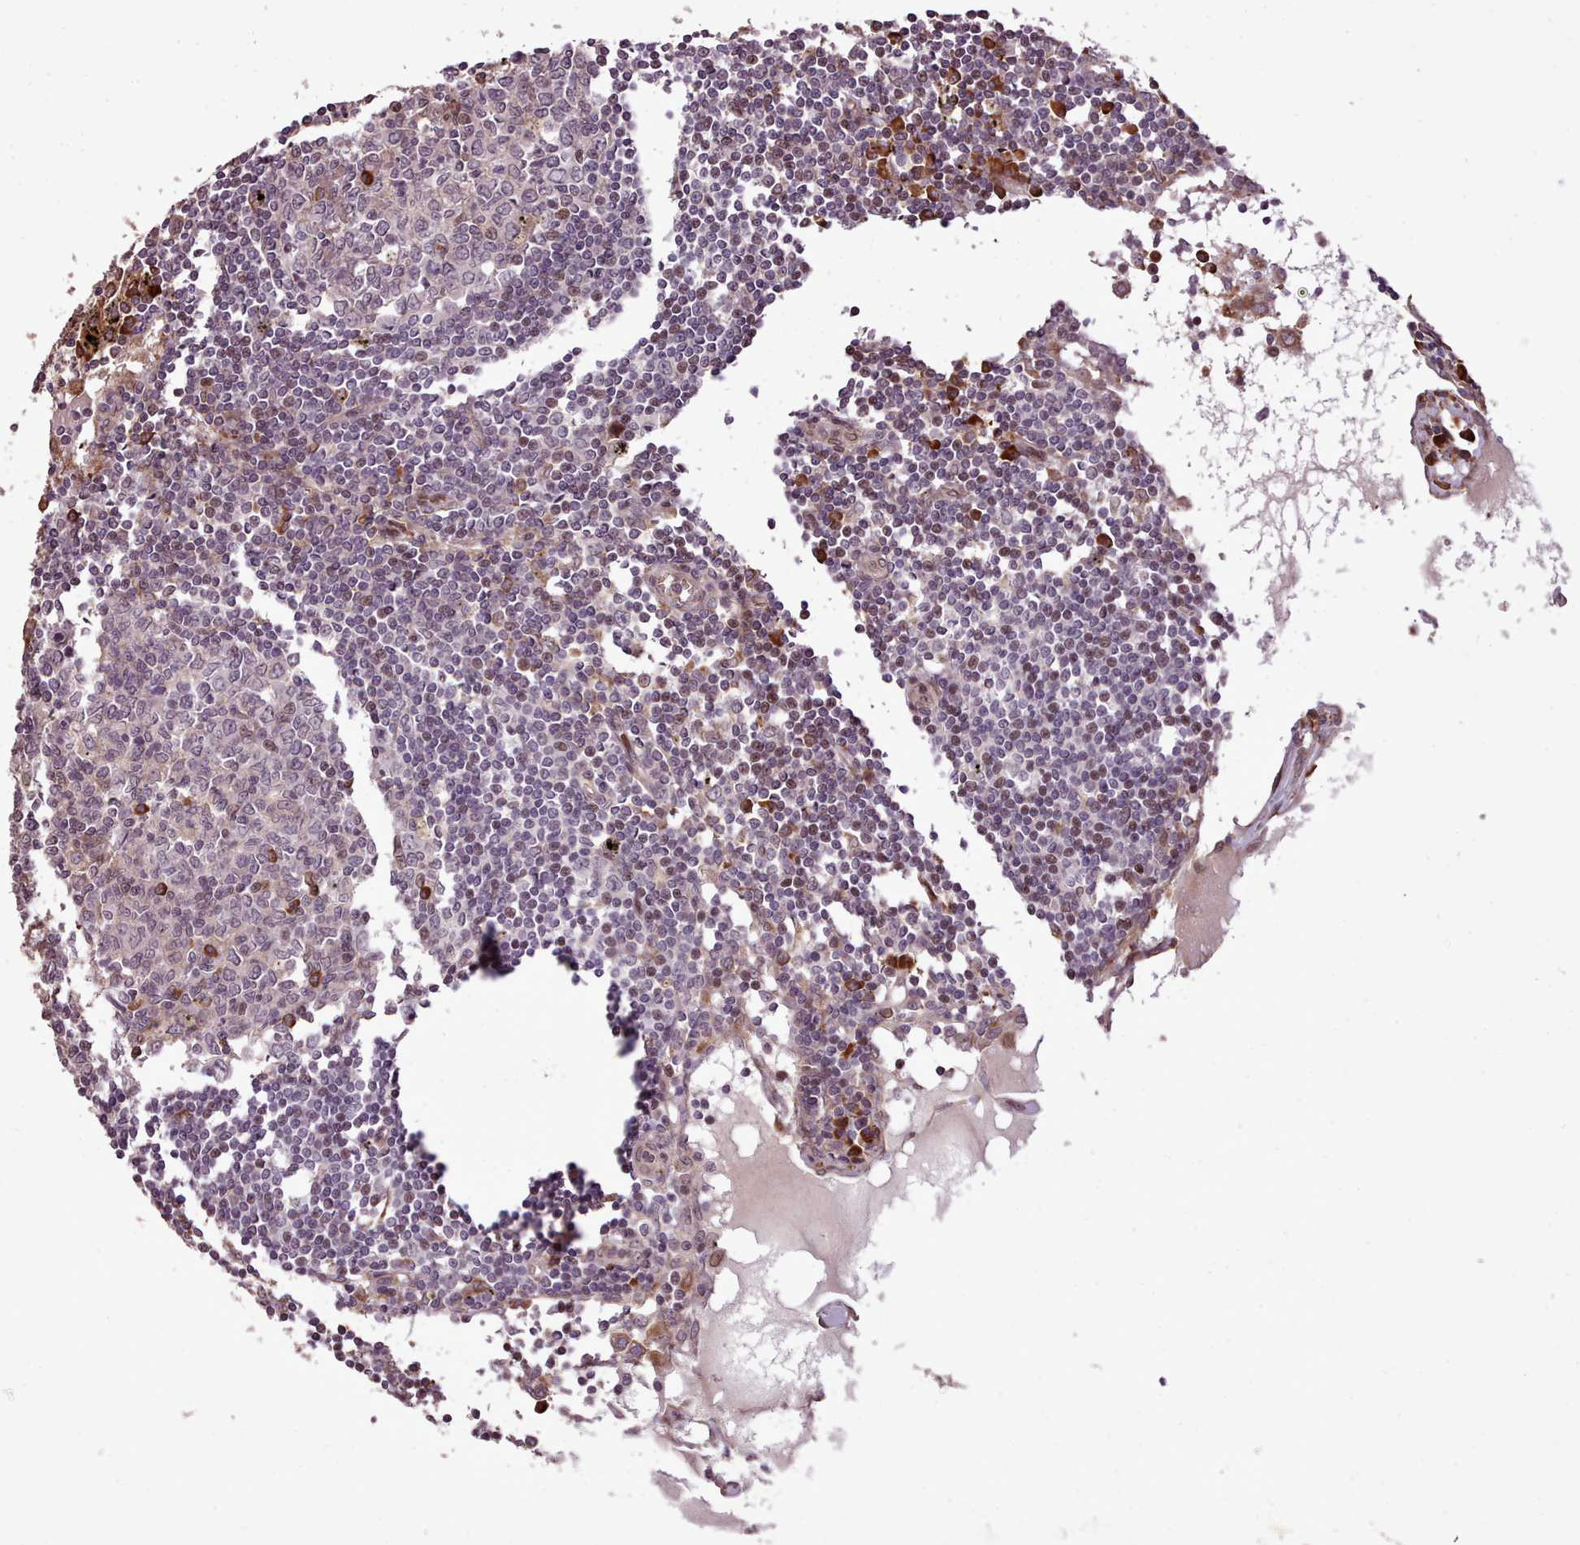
{"staining": {"intensity": "strong", "quantity": "<25%", "location": "cytoplasmic/membranous"}, "tissue": "lymph node", "cell_type": "Germinal center cells", "image_type": "normal", "snomed": [{"axis": "morphology", "description": "Normal tissue, NOS"}, {"axis": "topography", "description": "Lymph node"}], "caption": "Immunohistochemical staining of benign lymph node displays strong cytoplasmic/membranous protein positivity in about <25% of germinal center cells. (DAB IHC, brown staining for protein, blue staining for nuclei).", "gene": "CABP1", "patient": {"sex": "male", "age": 74}}